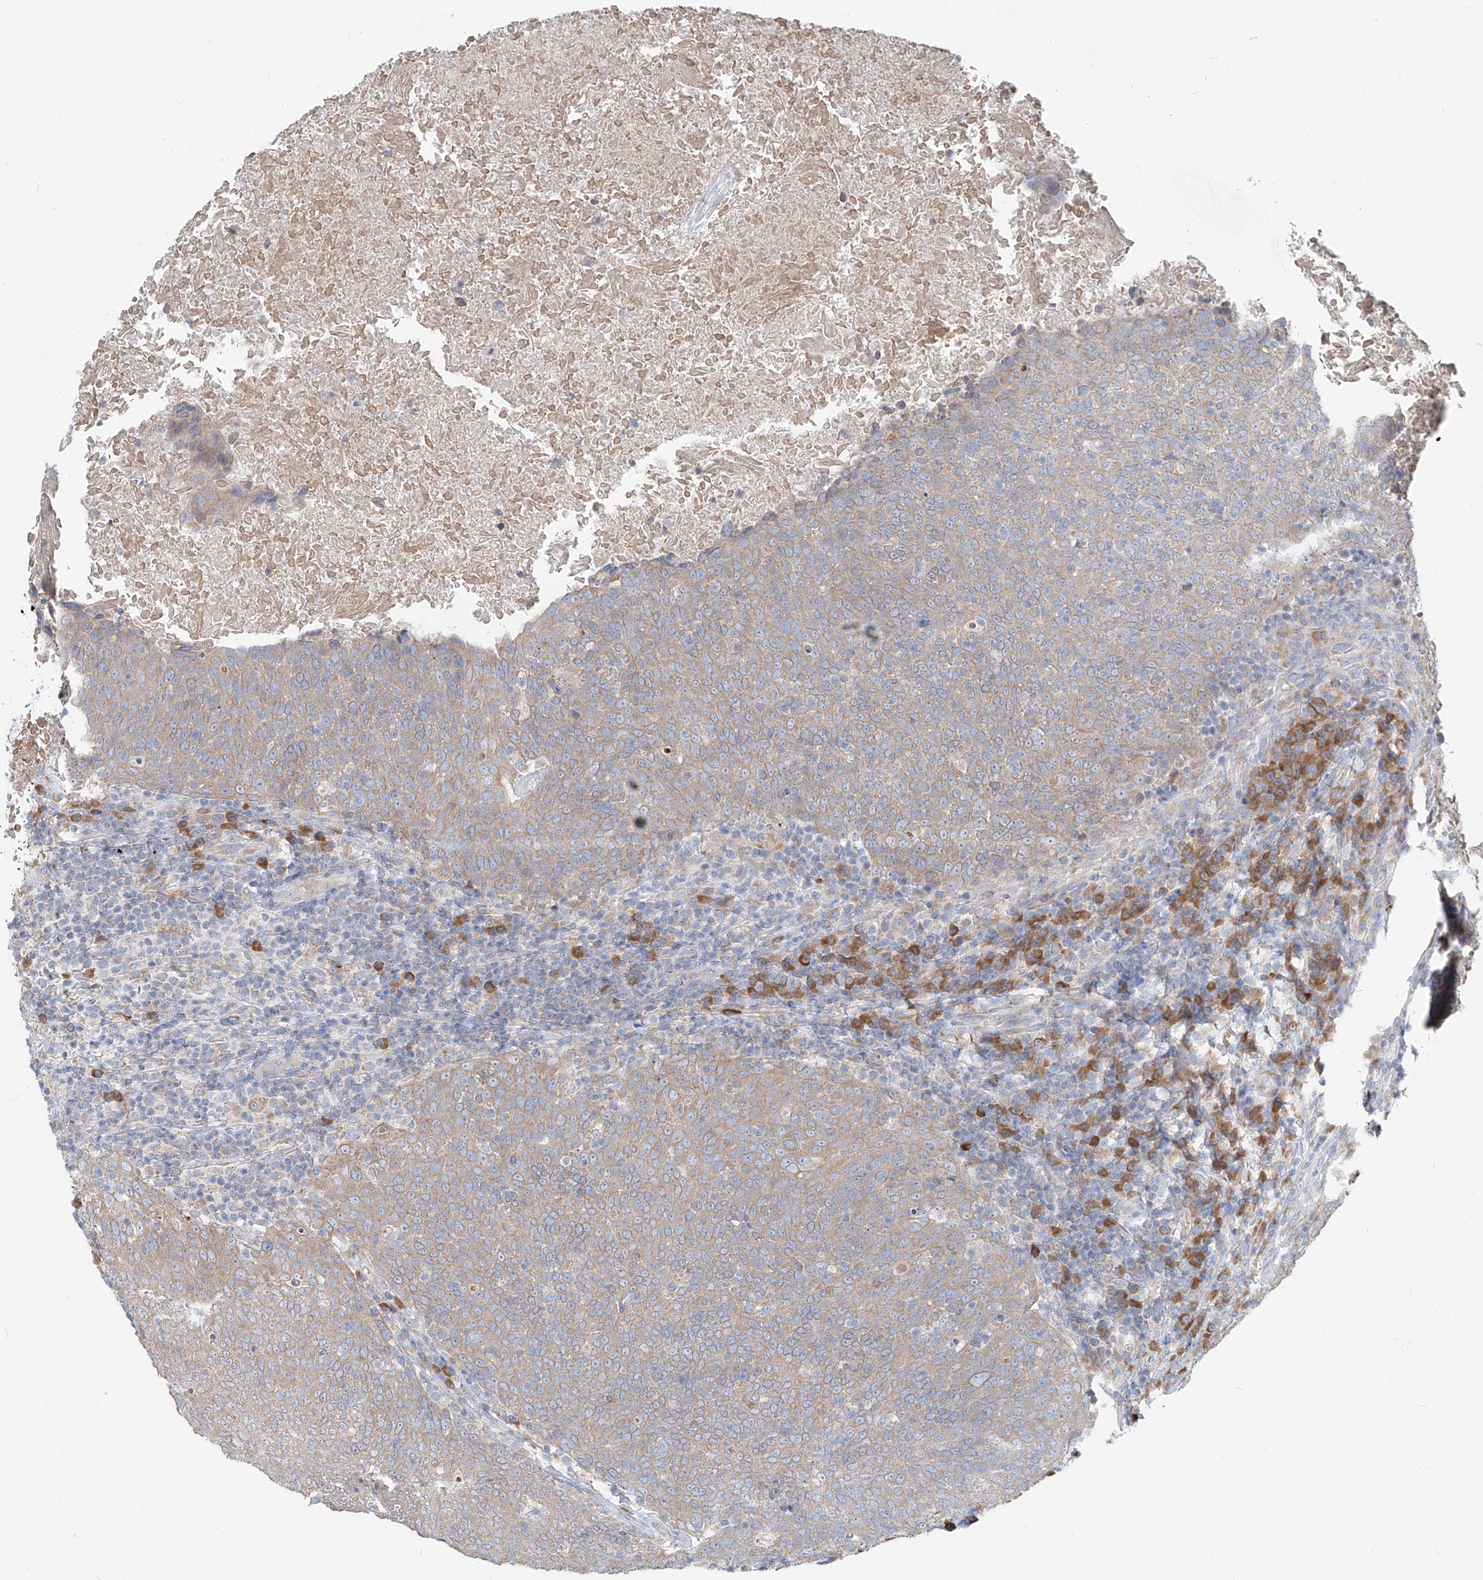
{"staining": {"intensity": "weak", "quantity": ">75%", "location": "cytoplasmic/membranous"}, "tissue": "head and neck cancer", "cell_type": "Tumor cells", "image_type": "cancer", "snomed": [{"axis": "morphology", "description": "Squamous cell carcinoma, NOS"}, {"axis": "morphology", "description": "Squamous cell carcinoma, metastatic, NOS"}, {"axis": "topography", "description": "Lymph node"}, {"axis": "topography", "description": "Head-Neck"}], "caption": "Protein expression analysis of human squamous cell carcinoma (head and neck) reveals weak cytoplasmic/membranous positivity in approximately >75% of tumor cells.", "gene": "UFL1", "patient": {"sex": "male", "age": 62}}